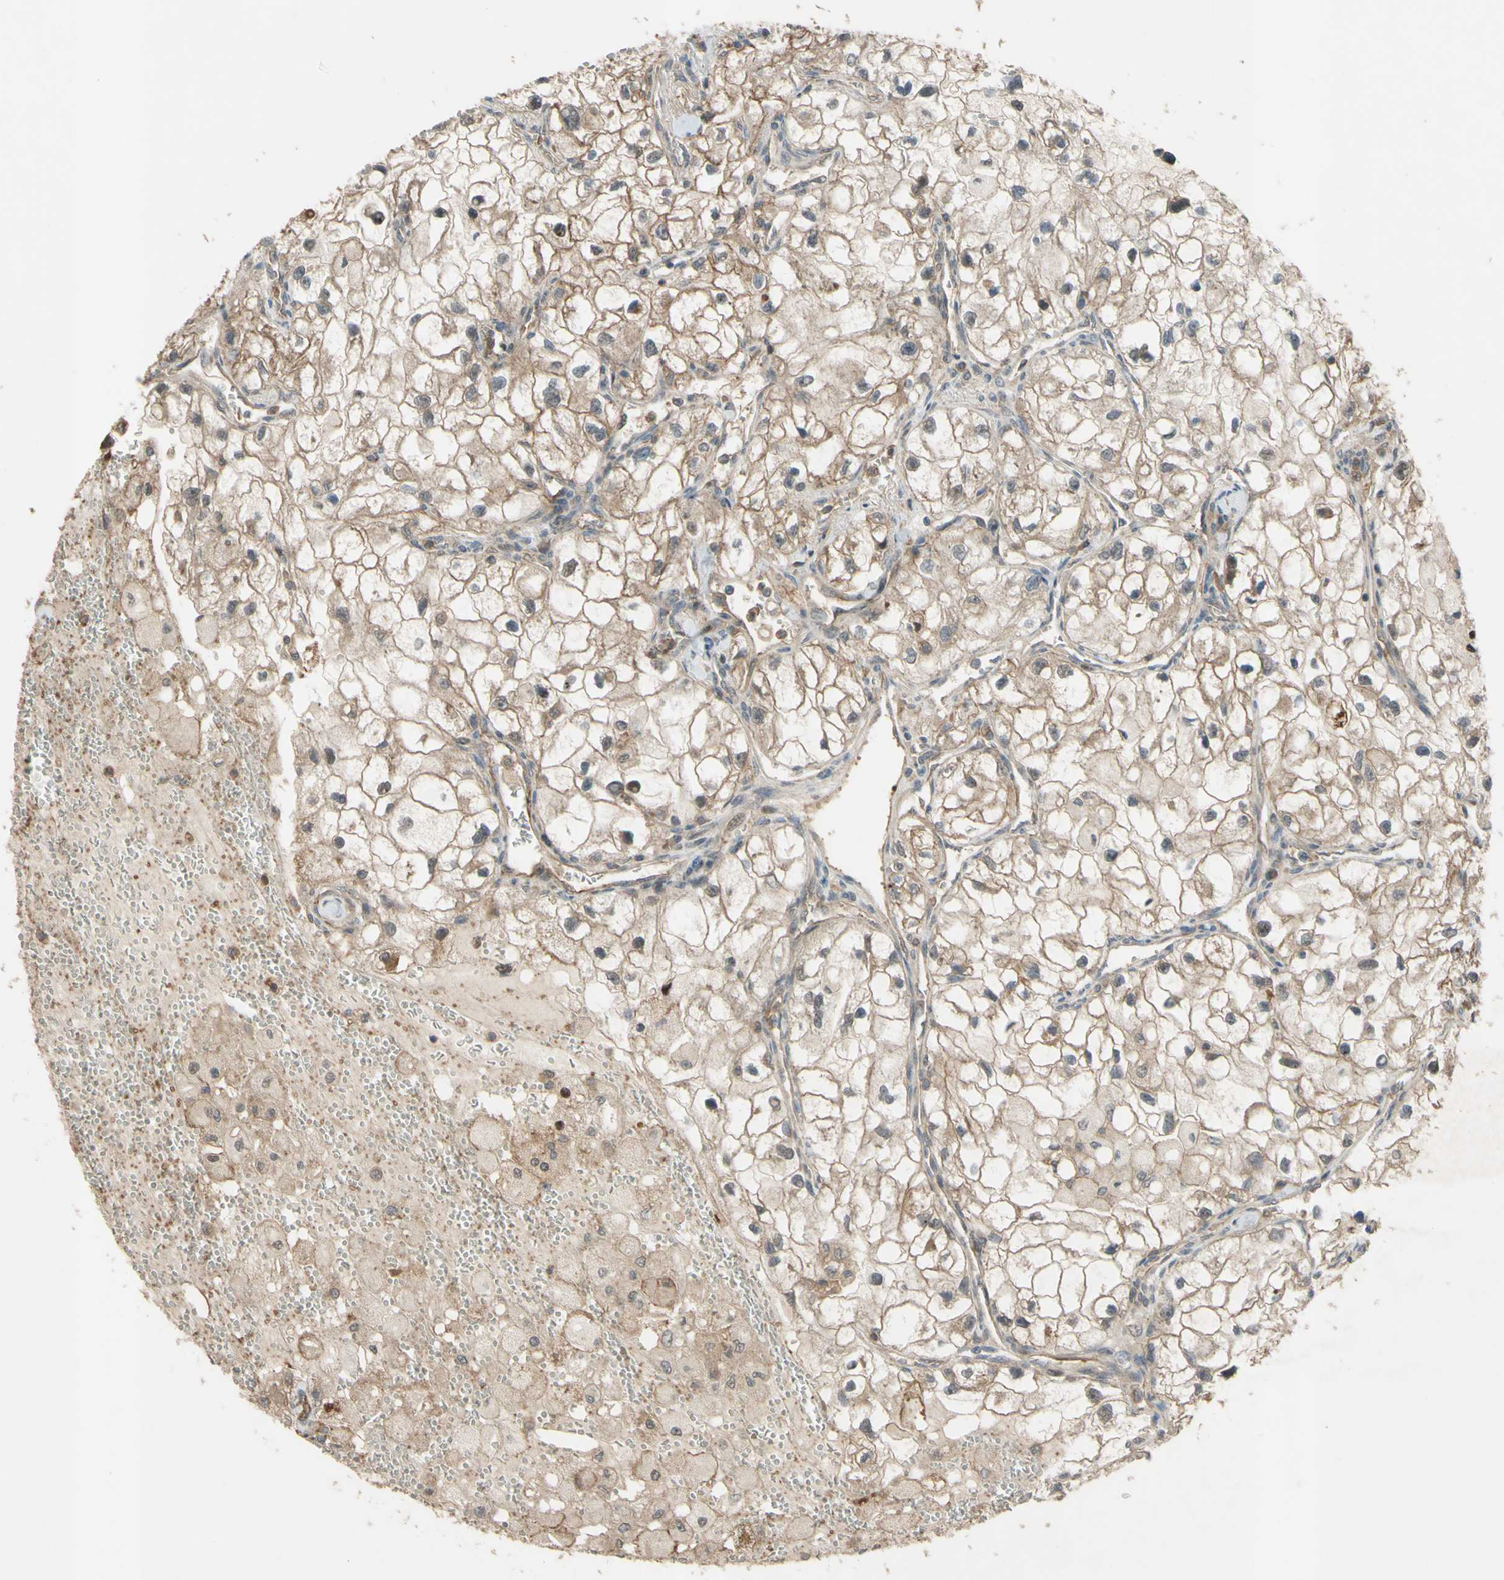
{"staining": {"intensity": "weak", "quantity": ">75%", "location": "cytoplasmic/membranous"}, "tissue": "renal cancer", "cell_type": "Tumor cells", "image_type": "cancer", "snomed": [{"axis": "morphology", "description": "Adenocarcinoma, NOS"}, {"axis": "topography", "description": "Kidney"}], "caption": "Renal cancer (adenocarcinoma) stained with a brown dye displays weak cytoplasmic/membranous positive staining in approximately >75% of tumor cells.", "gene": "SHROOM4", "patient": {"sex": "female", "age": 70}}